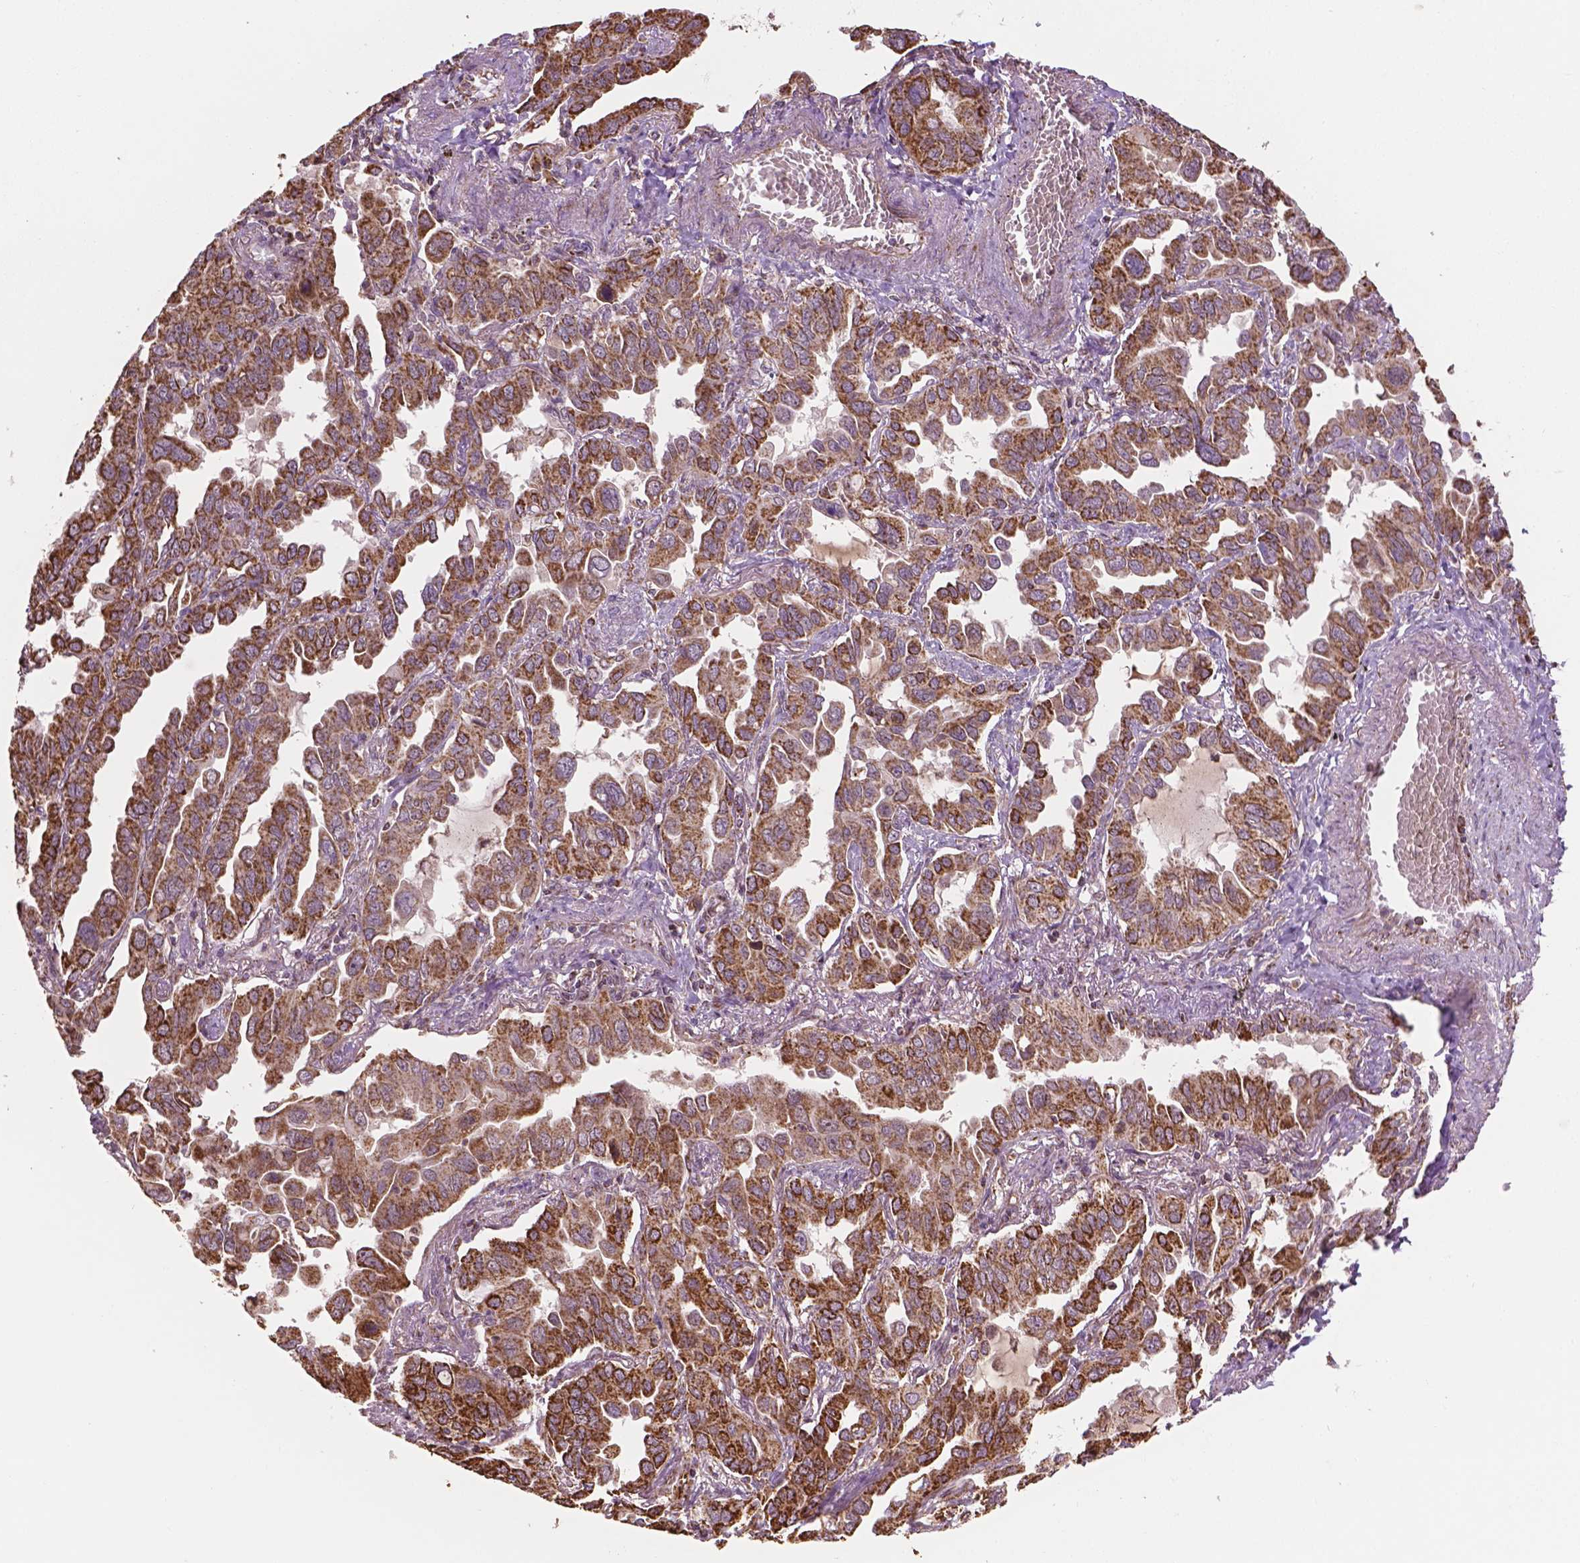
{"staining": {"intensity": "weak", "quantity": ">75%", "location": "cytoplasmic/membranous"}, "tissue": "lung cancer", "cell_type": "Tumor cells", "image_type": "cancer", "snomed": [{"axis": "morphology", "description": "Adenocarcinoma, NOS"}, {"axis": "topography", "description": "Lung"}], "caption": "This is a photomicrograph of immunohistochemistry (IHC) staining of lung cancer (adenocarcinoma), which shows weak expression in the cytoplasmic/membranous of tumor cells.", "gene": "HS3ST3A1", "patient": {"sex": "male", "age": 64}}